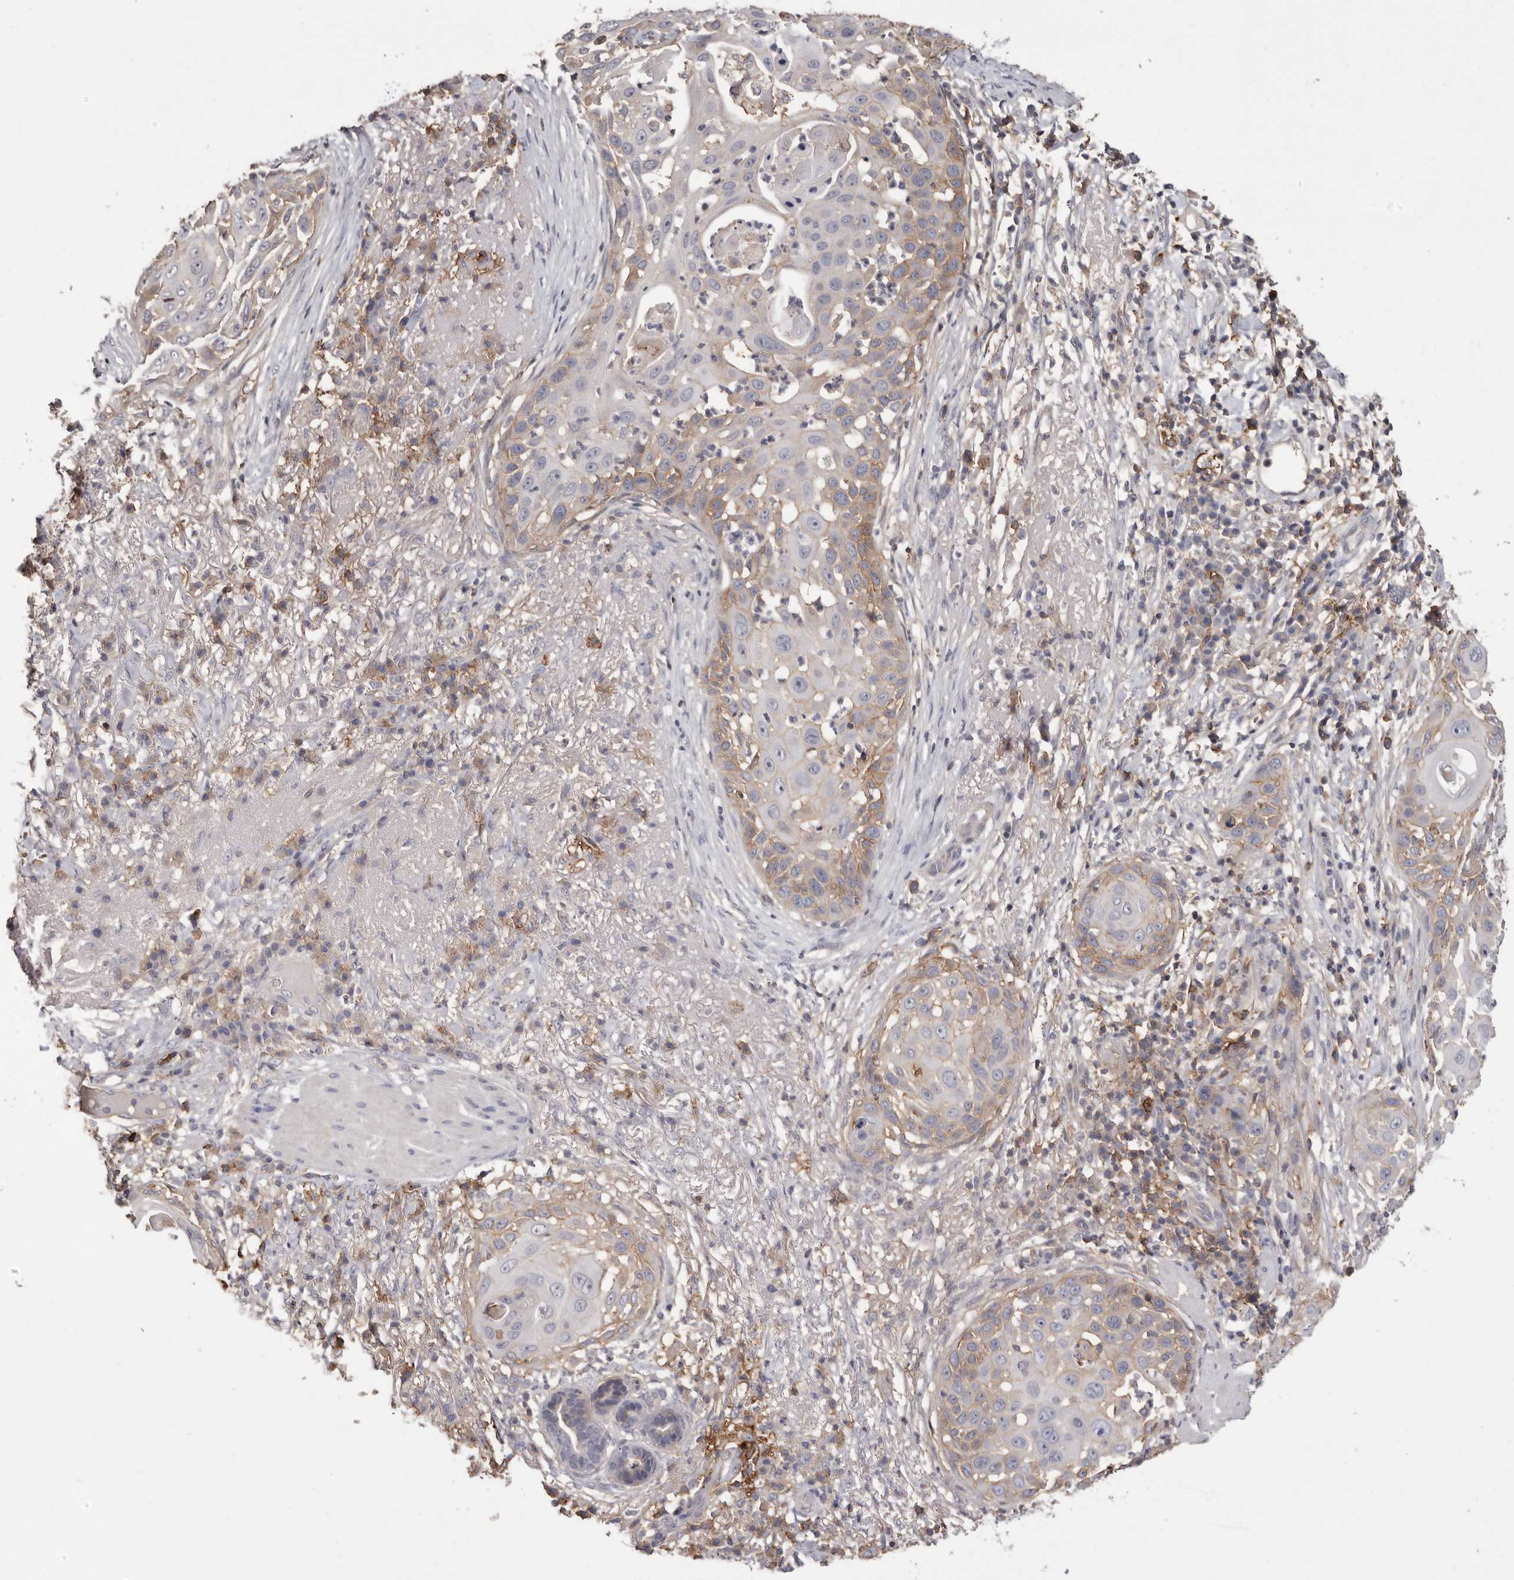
{"staining": {"intensity": "weak", "quantity": "25%-75%", "location": "cytoplasmic/membranous"}, "tissue": "skin cancer", "cell_type": "Tumor cells", "image_type": "cancer", "snomed": [{"axis": "morphology", "description": "Squamous cell carcinoma, NOS"}, {"axis": "topography", "description": "Skin"}], "caption": "Protein staining demonstrates weak cytoplasmic/membranous staining in about 25%-75% of tumor cells in skin squamous cell carcinoma.", "gene": "MMACHC", "patient": {"sex": "female", "age": 44}}